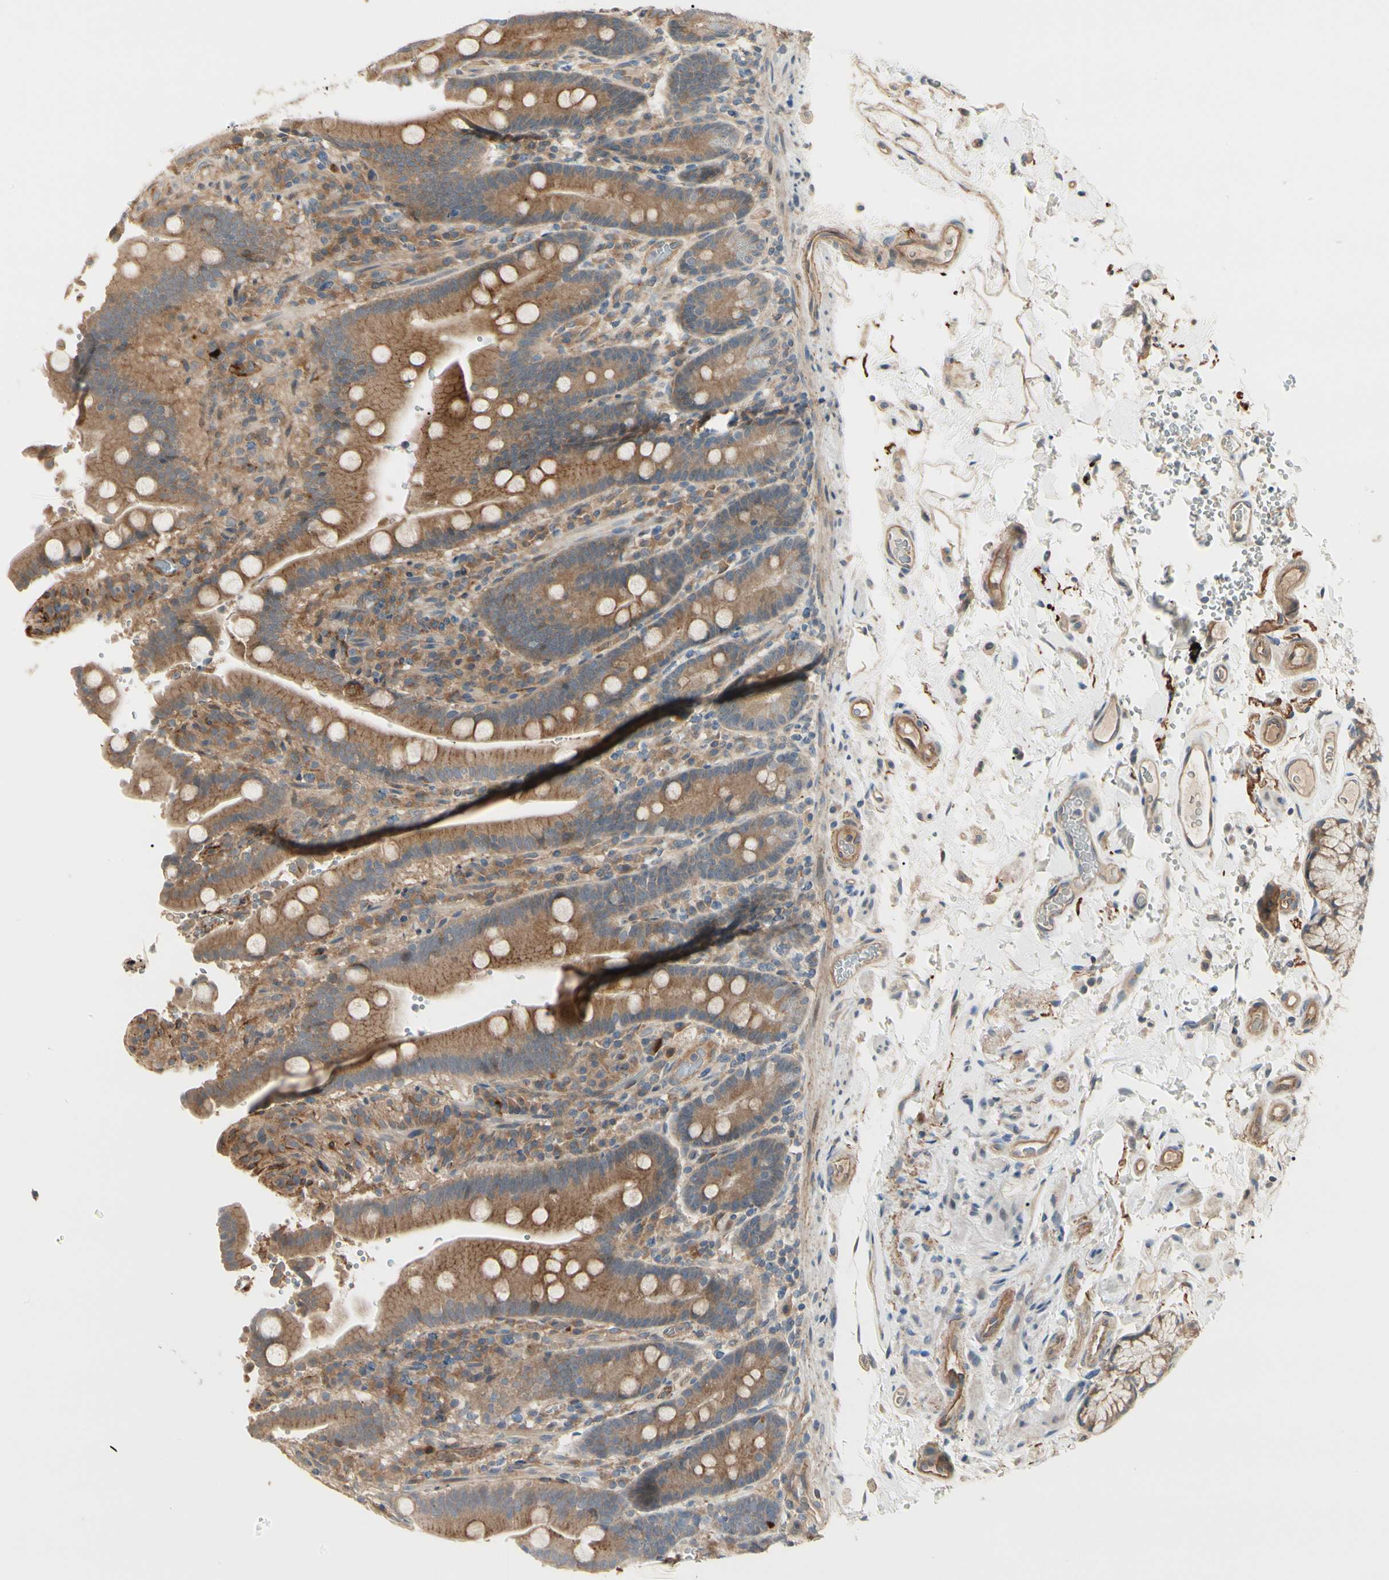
{"staining": {"intensity": "moderate", "quantity": ">75%", "location": "cytoplasmic/membranous"}, "tissue": "duodenum", "cell_type": "Glandular cells", "image_type": "normal", "snomed": [{"axis": "morphology", "description": "Normal tissue, NOS"}, {"axis": "topography", "description": "Small intestine, NOS"}], "caption": "This histopathology image exhibits IHC staining of benign duodenum, with medium moderate cytoplasmic/membranous staining in about >75% of glandular cells.", "gene": "F2R", "patient": {"sex": "female", "age": 71}}